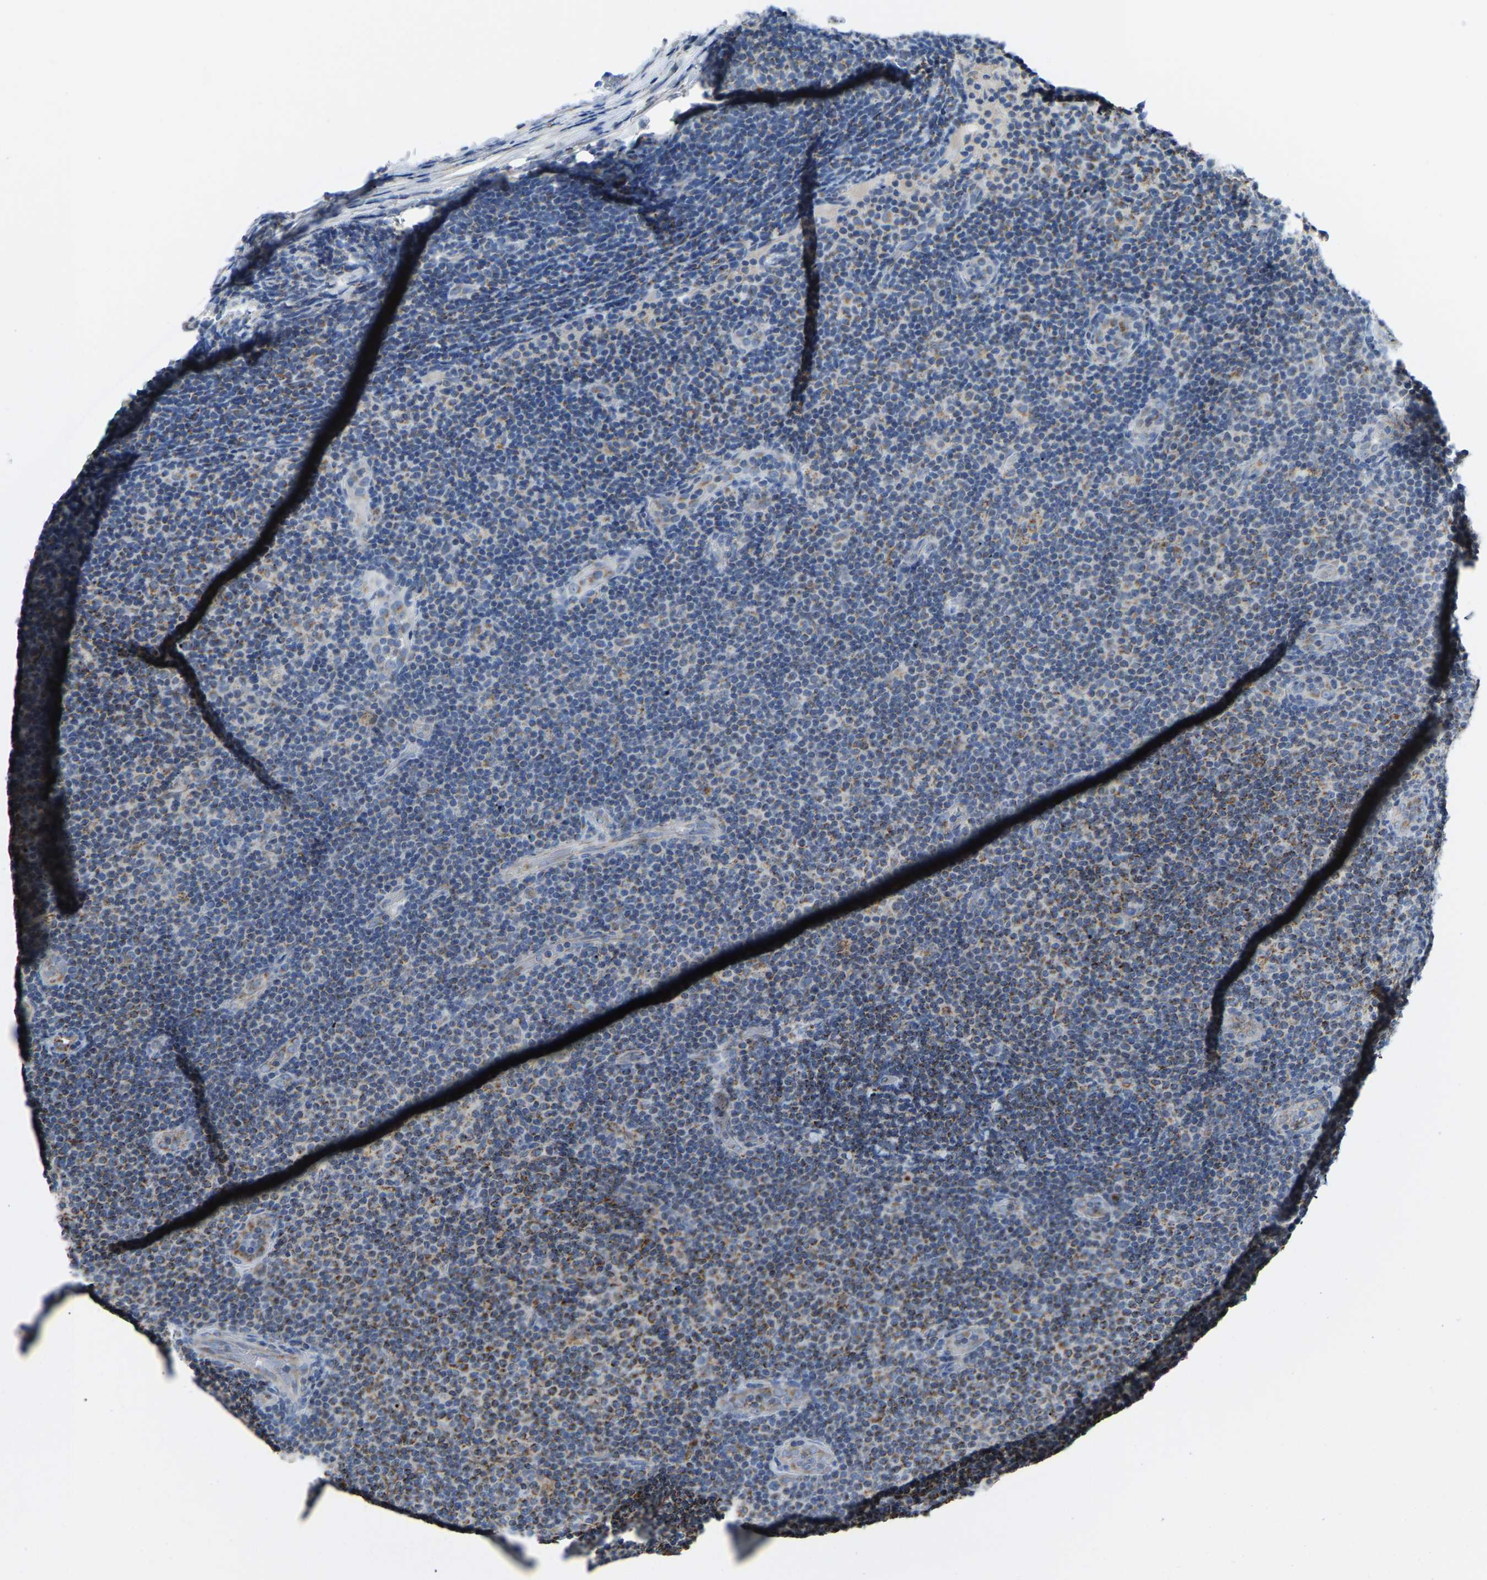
{"staining": {"intensity": "moderate", "quantity": "25%-75%", "location": "cytoplasmic/membranous"}, "tissue": "lymphoma", "cell_type": "Tumor cells", "image_type": "cancer", "snomed": [{"axis": "morphology", "description": "Malignant lymphoma, non-Hodgkin's type, Low grade"}, {"axis": "topography", "description": "Lymph node"}], "caption": "Protein staining of malignant lymphoma, non-Hodgkin's type (low-grade) tissue exhibits moderate cytoplasmic/membranous staining in approximately 25%-75% of tumor cells.", "gene": "CANT1", "patient": {"sex": "male", "age": 83}}